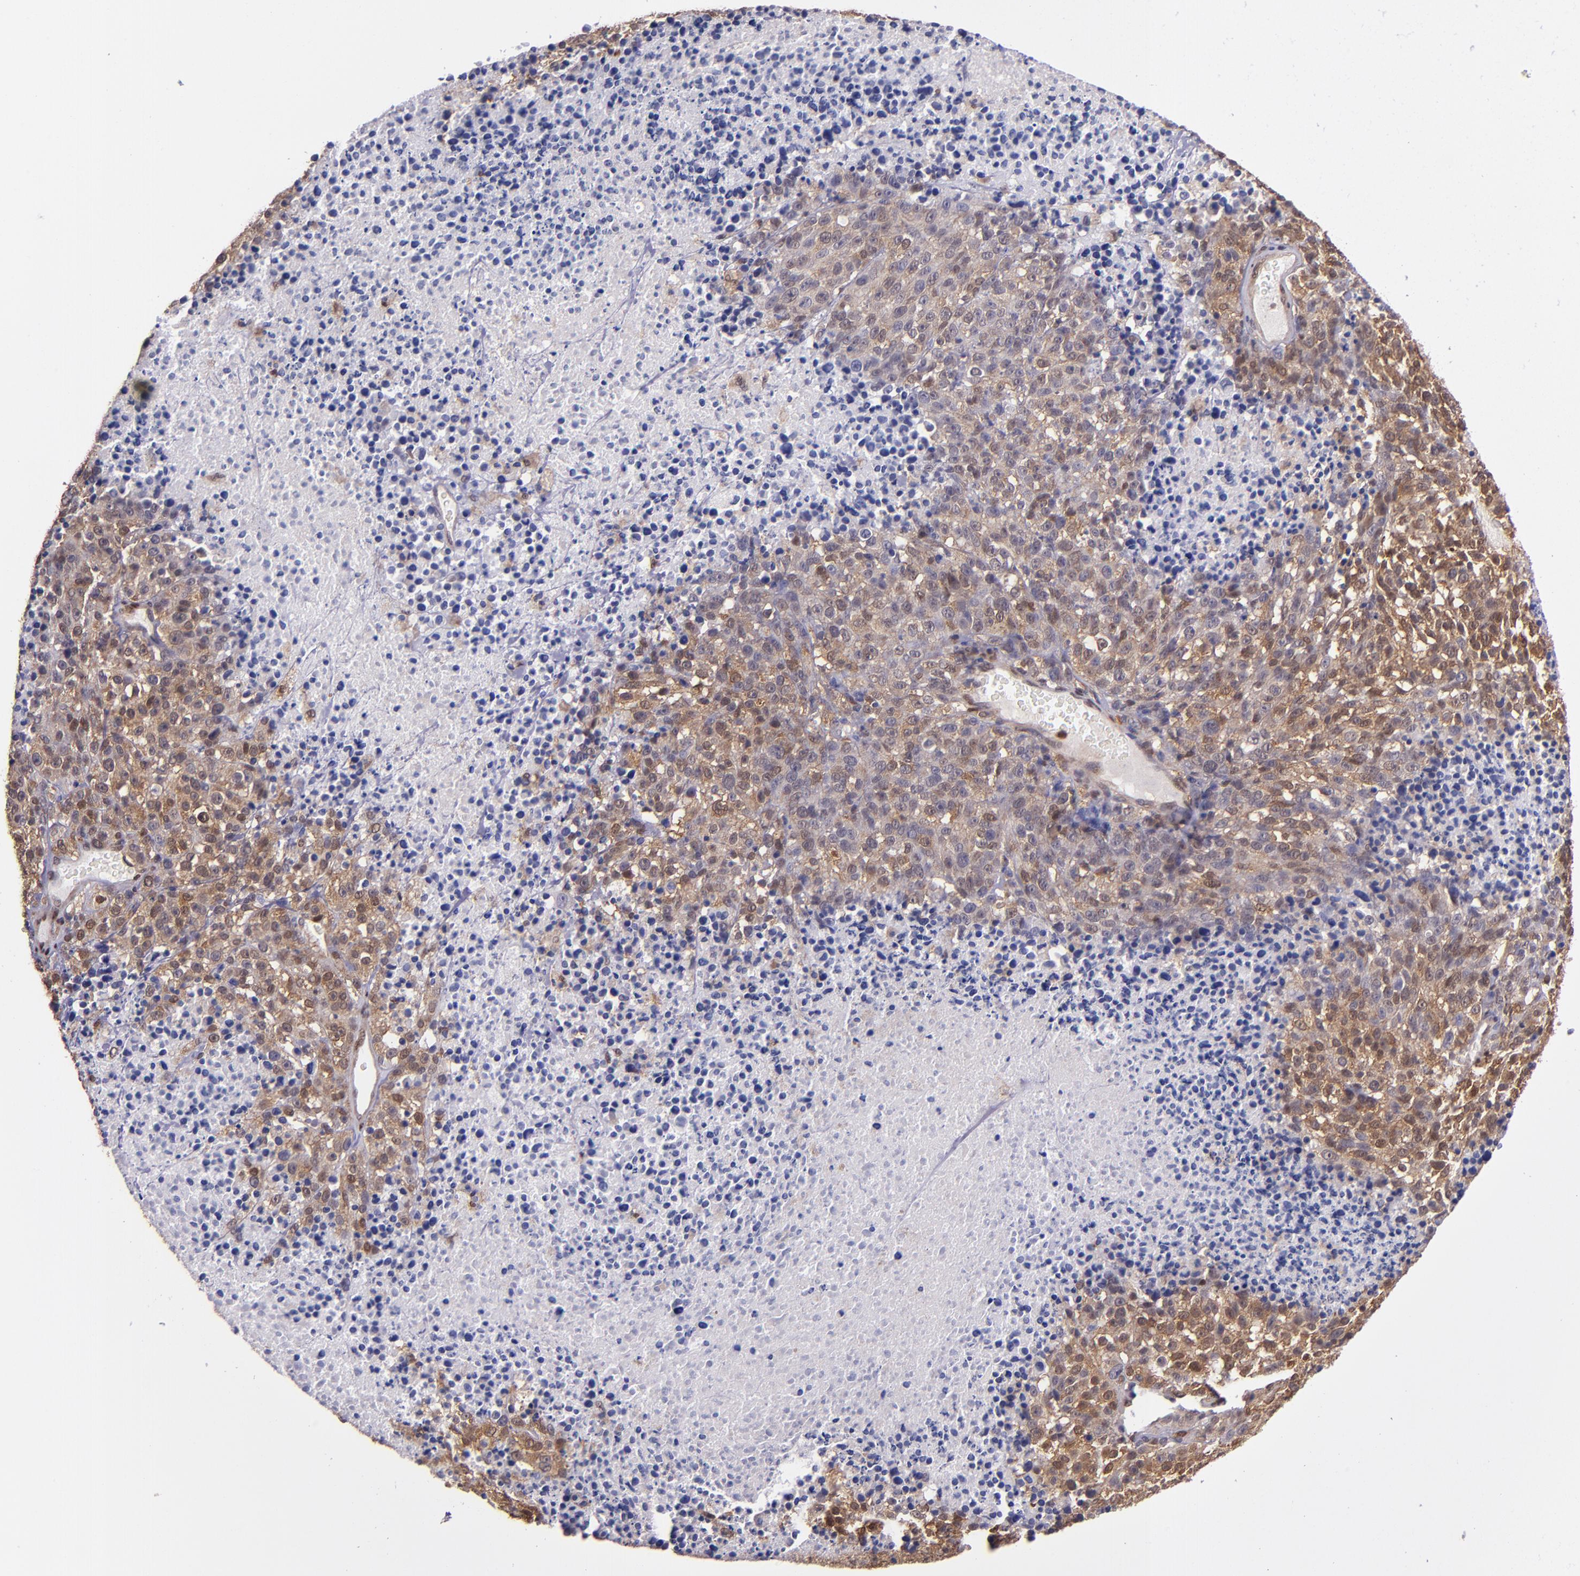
{"staining": {"intensity": "moderate", "quantity": ">75%", "location": "cytoplasmic/membranous,nuclear"}, "tissue": "melanoma", "cell_type": "Tumor cells", "image_type": "cancer", "snomed": [{"axis": "morphology", "description": "Malignant melanoma, Metastatic site"}, {"axis": "topography", "description": "Cerebral cortex"}], "caption": "Malignant melanoma (metastatic site) tissue shows moderate cytoplasmic/membranous and nuclear positivity in approximately >75% of tumor cells", "gene": "STAT6", "patient": {"sex": "female", "age": 52}}